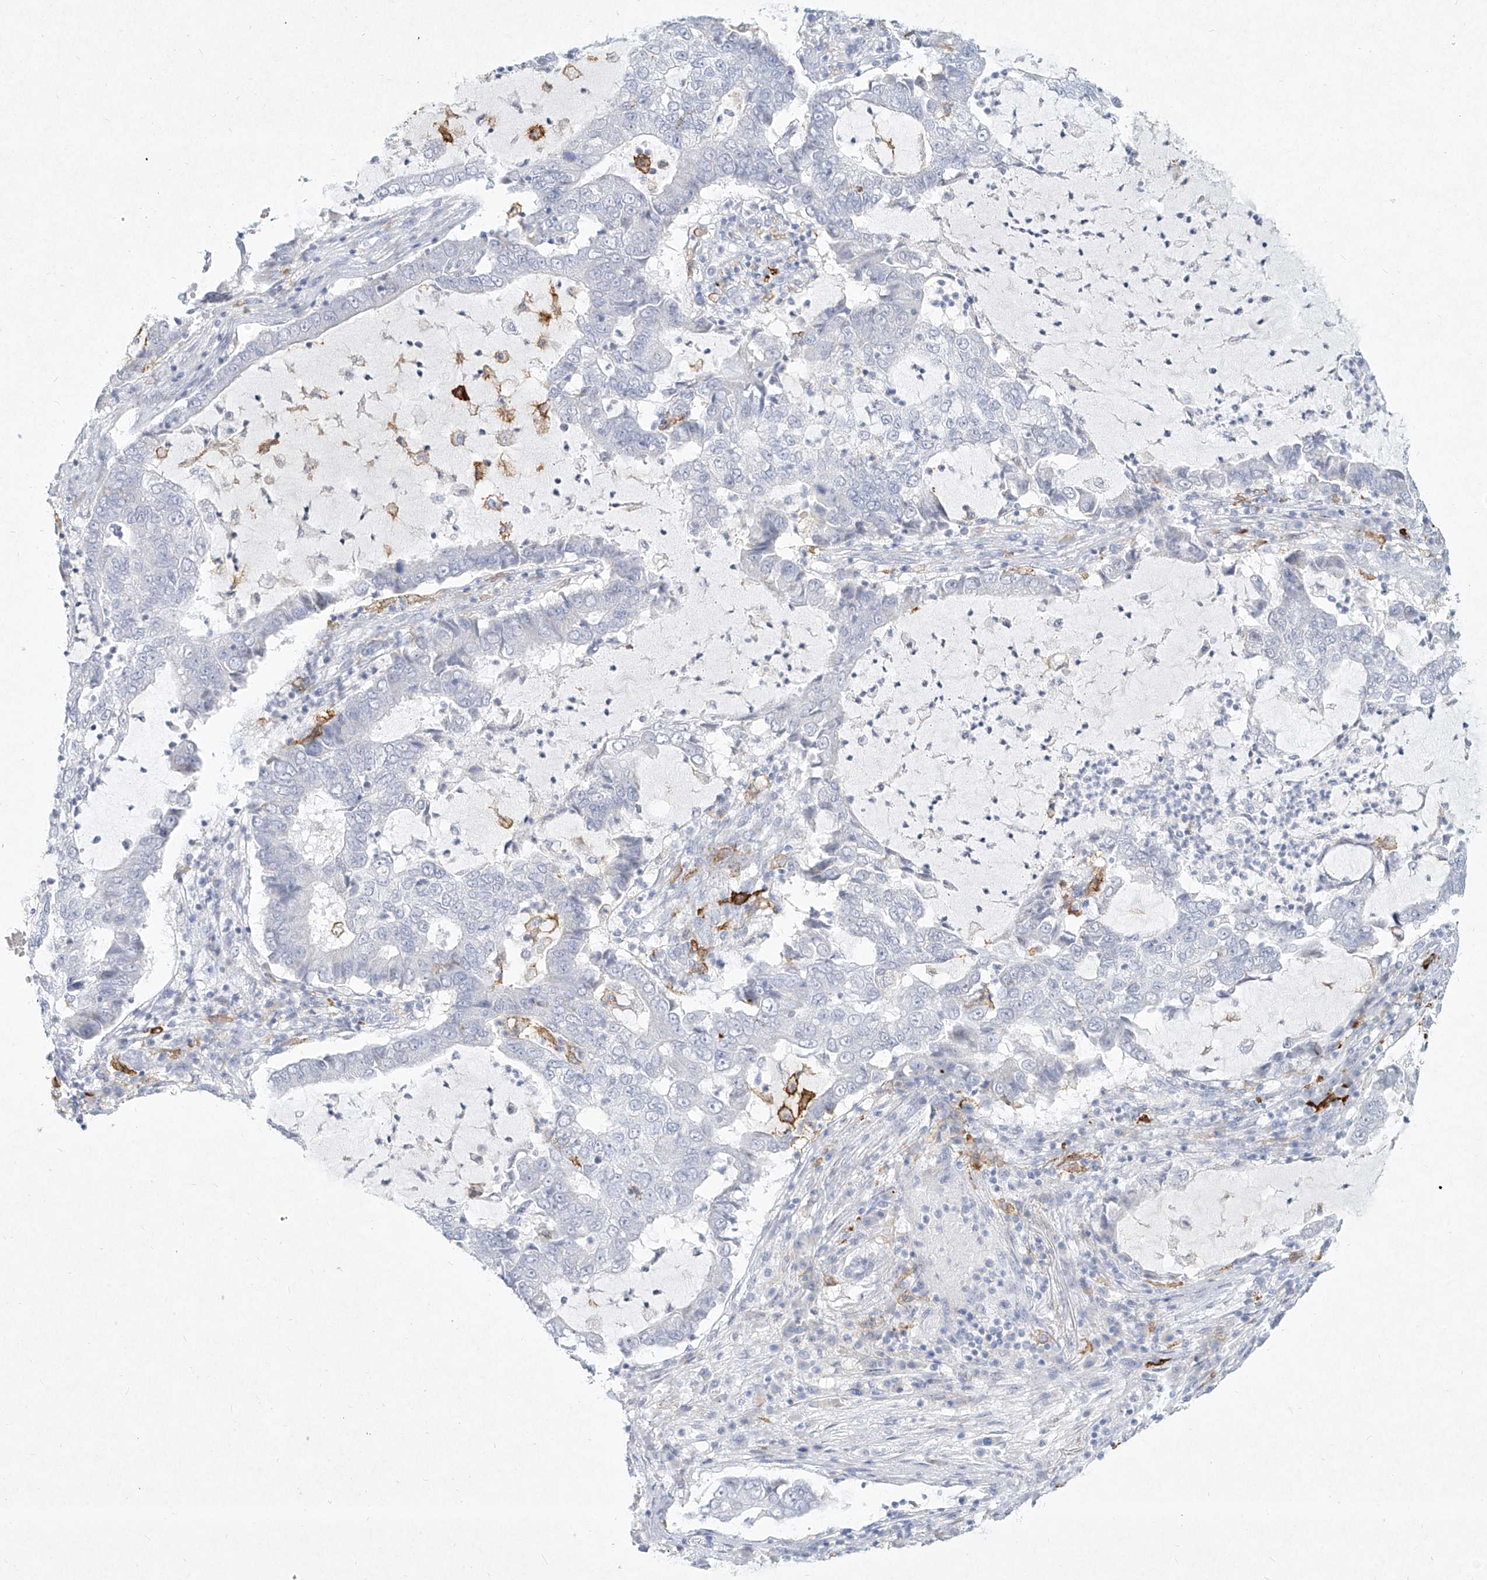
{"staining": {"intensity": "negative", "quantity": "none", "location": "none"}, "tissue": "lung cancer", "cell_type": "Tumor cells", "image_type": "cancer", "snomed": [{"axis": "morphology", "description": "Adenocarcinoma, NOS"}, {"axis": "topography", "description": "Lung"}], "caption": "This photomicrograph is of lung cancer stained with immunohistochemistry to label a protein in brown with the nuclei are counter-stained blue. There is no expression in tumor cells. (Immunohistochemistry (ihc), brightfield microscopy, high magnification).", "gene": "CD209", "patient": {"sex": "female", "age": 51}}